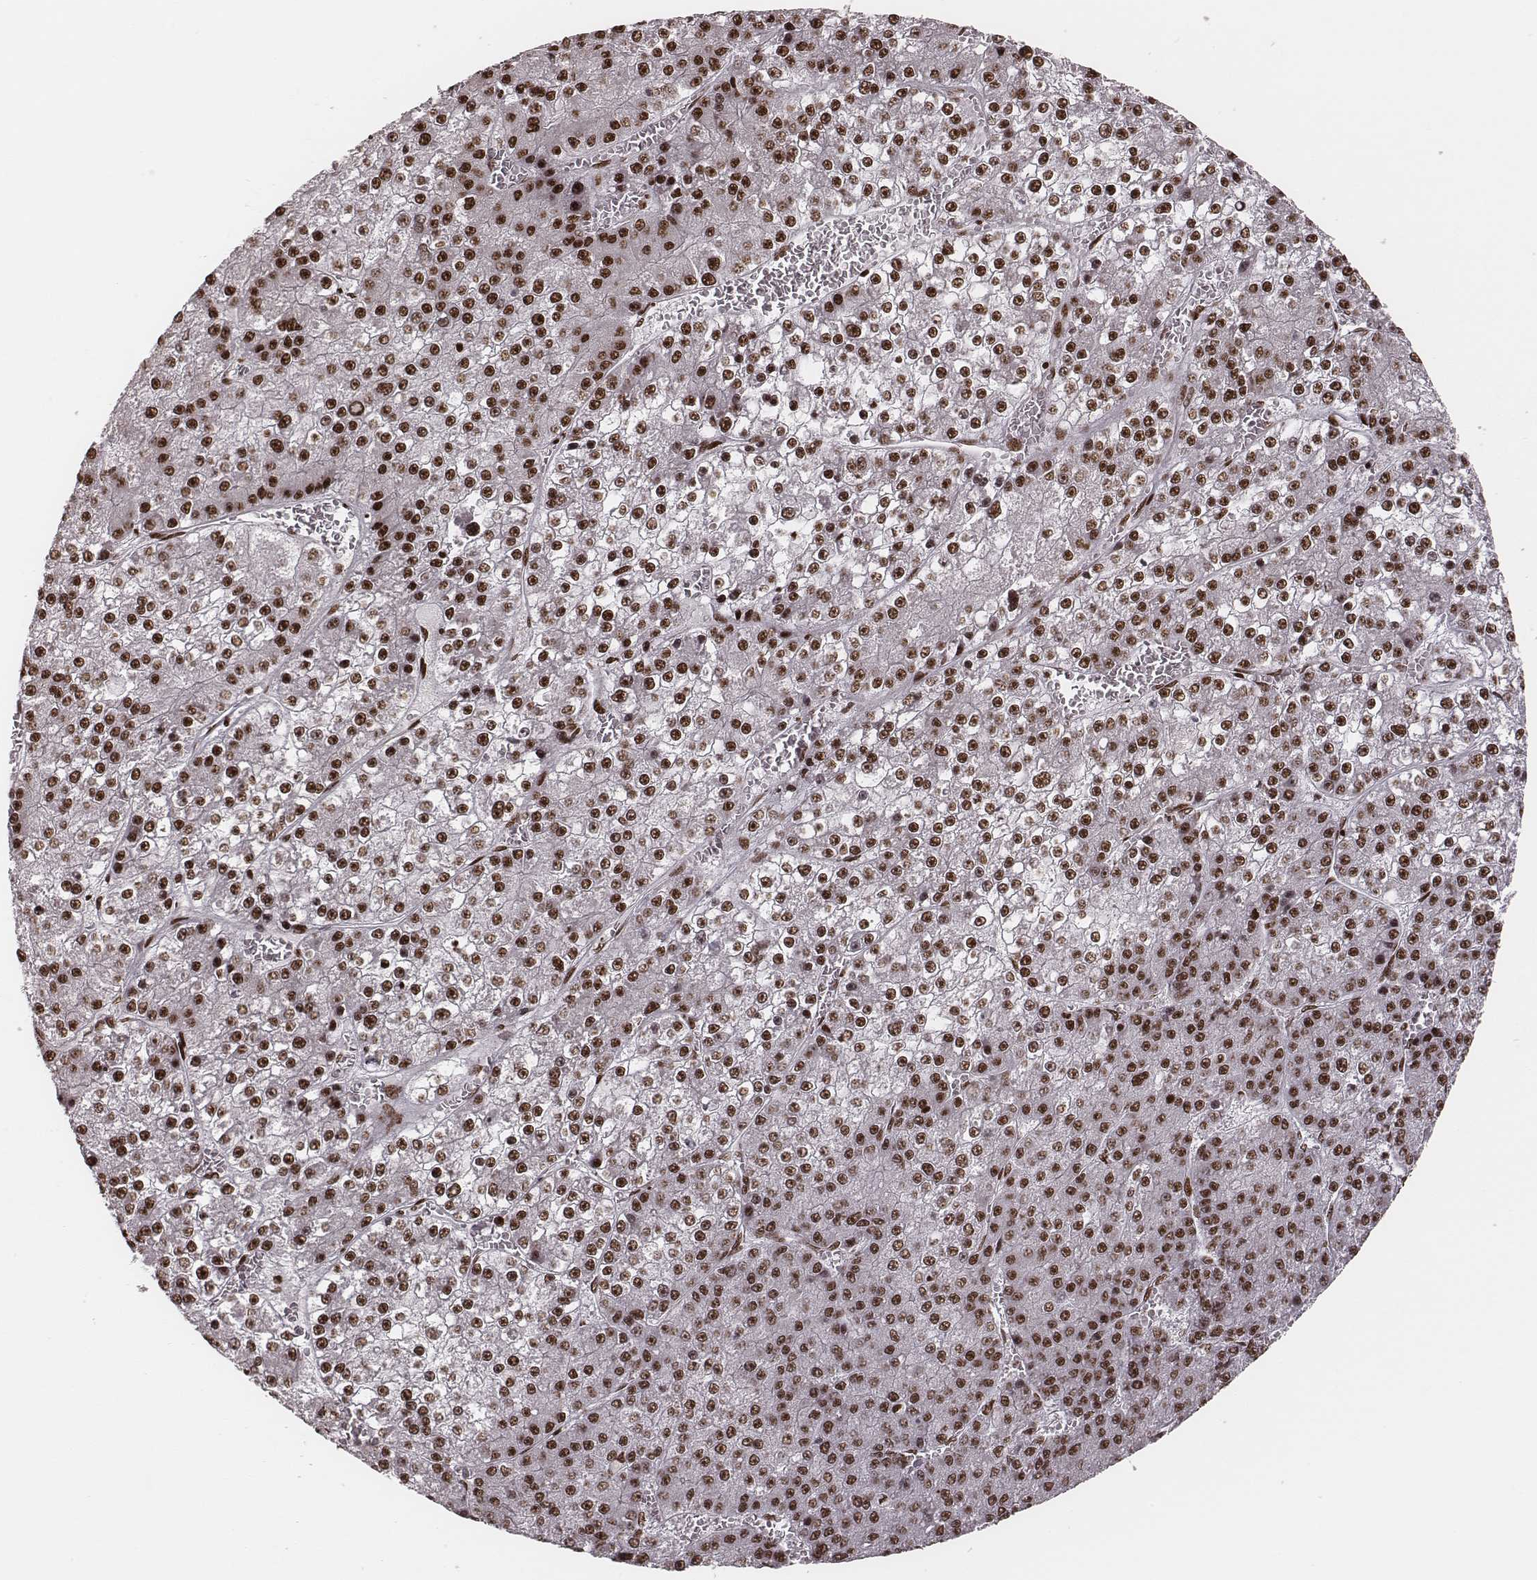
{"staining": {"intensity": "strong", "quantity": "25%-75%", "location": "nuclear"}, "tissue": "liver cancer", "cell_type": "Tumor cells", "image_type": "cancer", "snomed": [{"axis": "morphology", "description": "Carcinoma, Hepatocellular, NOS"}, {"axis": "topography", "description": "Liver"}], "caption": "Protein staining exhibits strong nuclear staining in approximately 25%-75% of tumor cells in liver cancer.", "gene": "VRK3", "patient": {"sex": "female", "age": 73}}